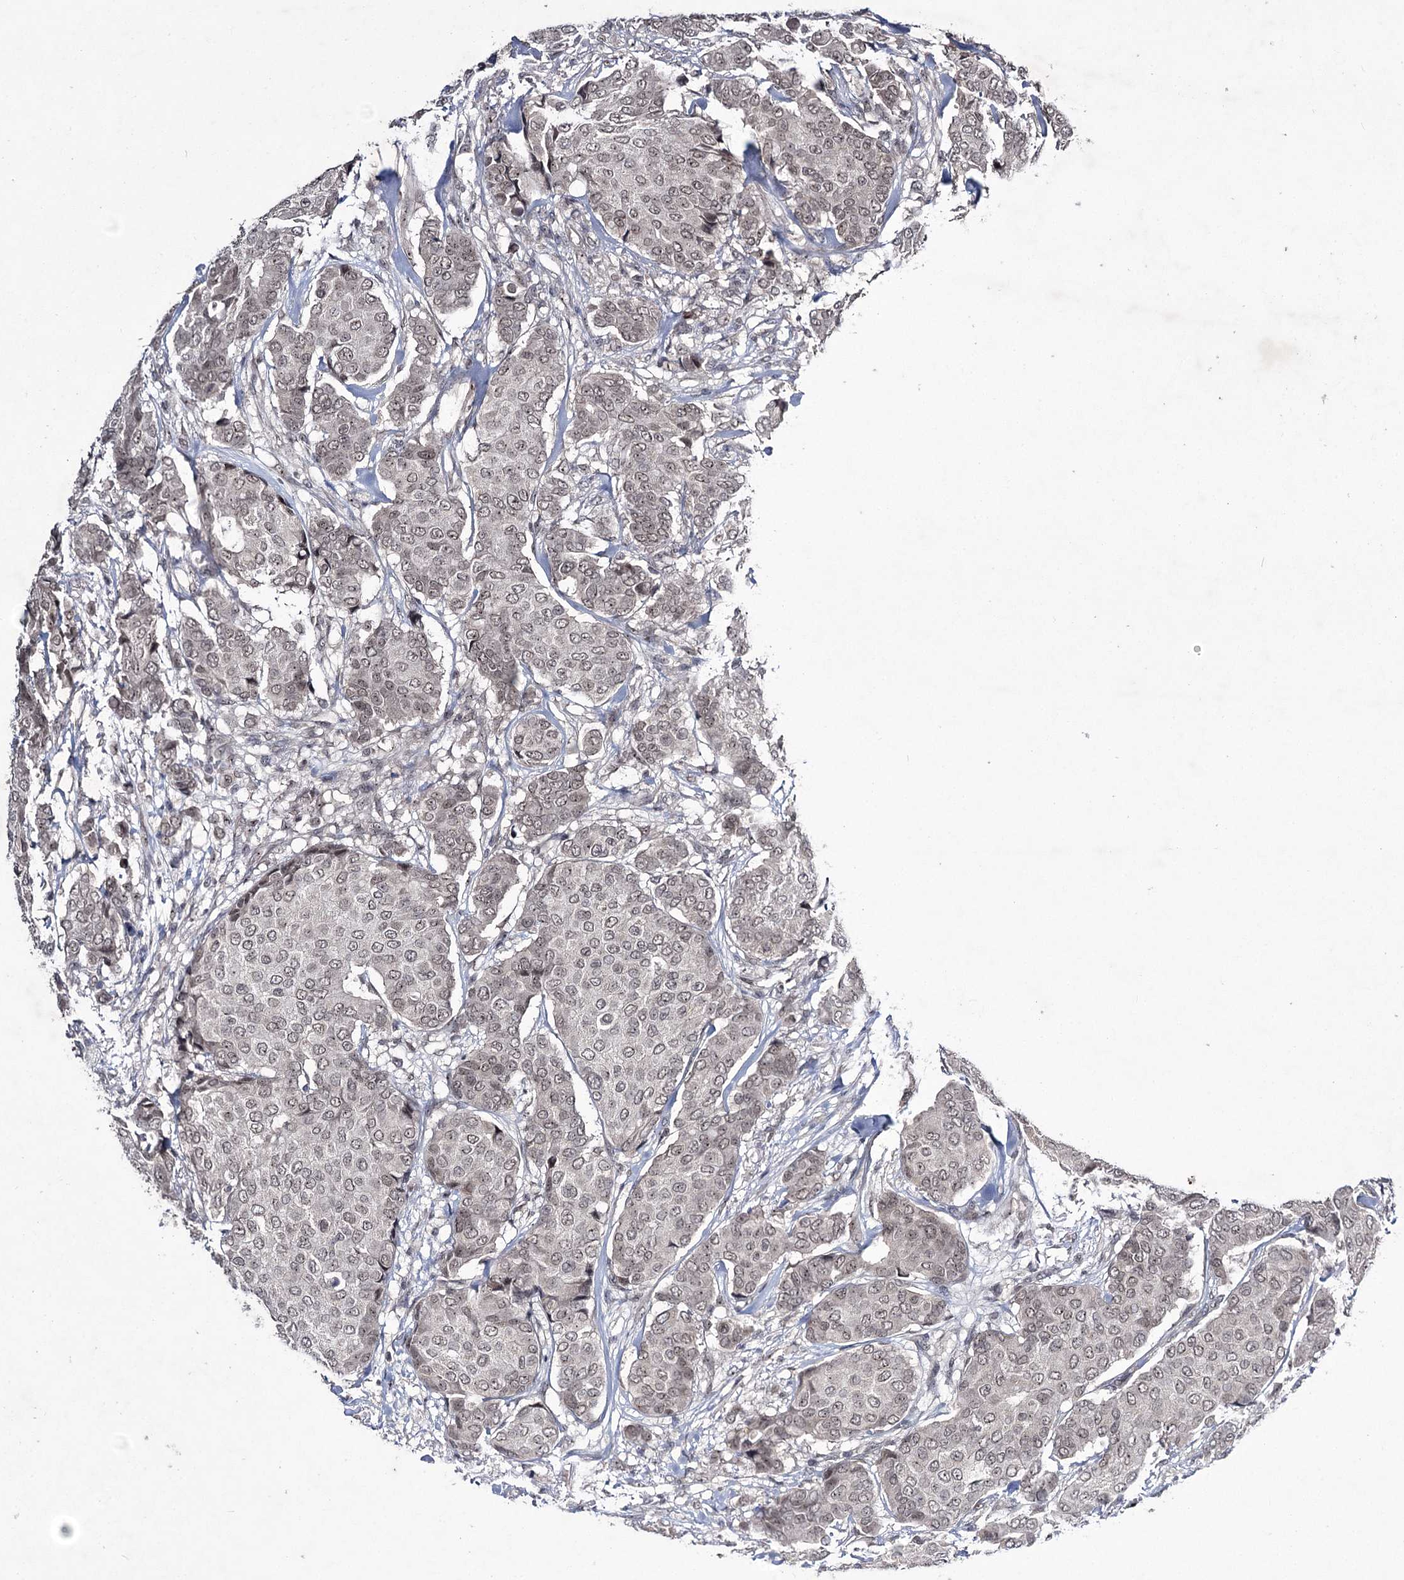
{"staining": {"intensity": "weak", "quantity": ">75%", "location": "nuclear"}, "tissue": "breast cancer", "cell_type": "Tumor cells", "image_type": "cancer", "snomed": [{"axis": "morphology", "description": "Duct carcinoma"}, {"axis": "topography", "description": "Breast"}], "caption": "A low amount of weak nuclear positivity is present in approximately >75% of tumor cells in invasive ductal carcinoma (breast) tissue.", "gene": "VGLL4", "patient": {"sex": "female", "age": 75}}